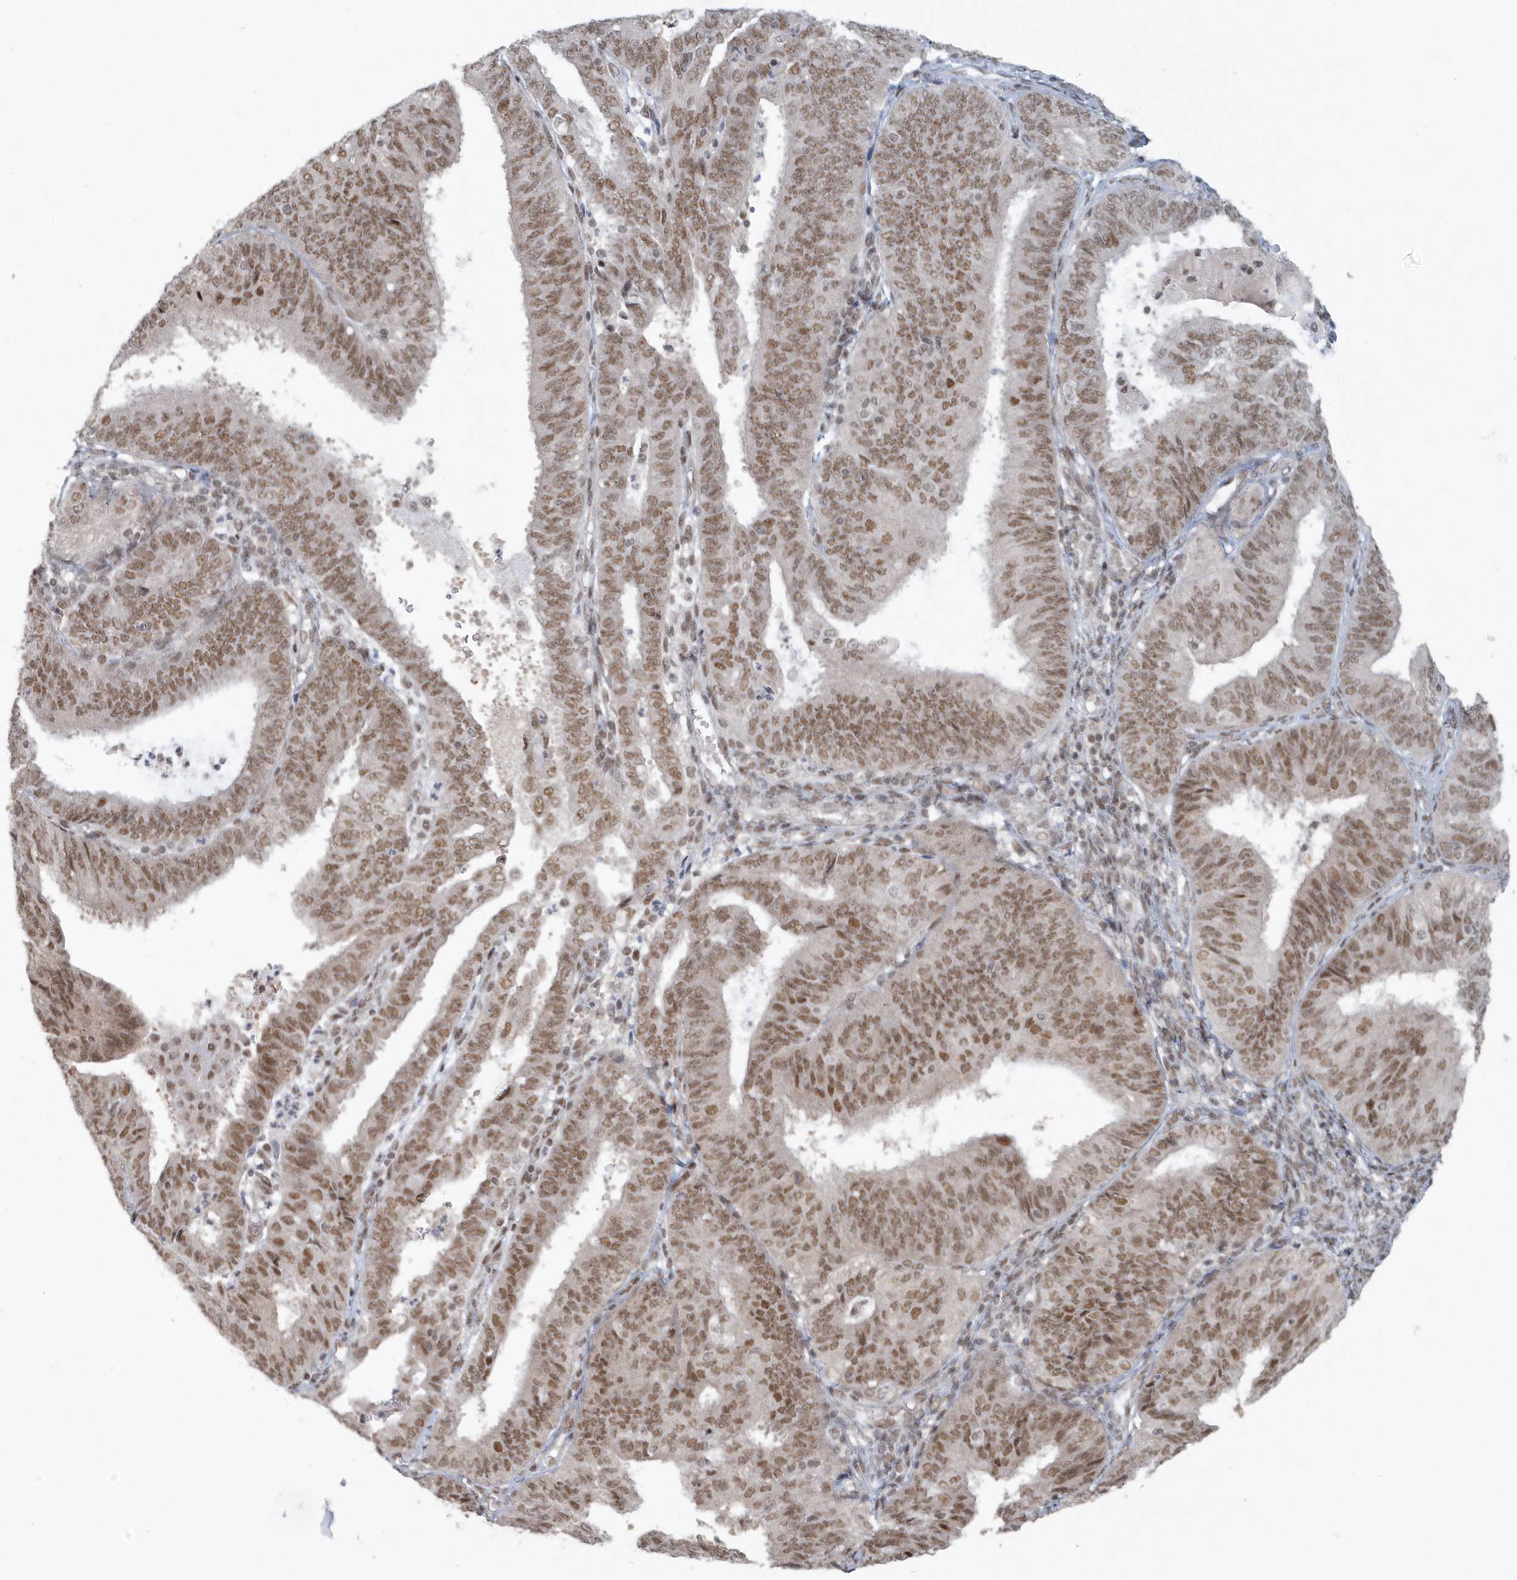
{"staining": {"intensity": "moderate", "quantity": ">75%", "location": "nuclear"}, "tissue": "endometrial cancer", "cell_type": "Tumor cells", "image_type": "cancer", "snomed": [{"axis": "morphology", "description": "Adenocarcinoma, NOS"}, {"axis": "topography", "description": "Endometrium"}], "caption": "Endometrial adenocarcinoma stained with DAB (3,3'-diaminobenzidine) immunohistochemistry demonstrates medium levels of moderate nuclear positivity in about >75% of tumor cells.", "gene": "YTHDC1", "patient": {"sex": "female", "age": 58}}